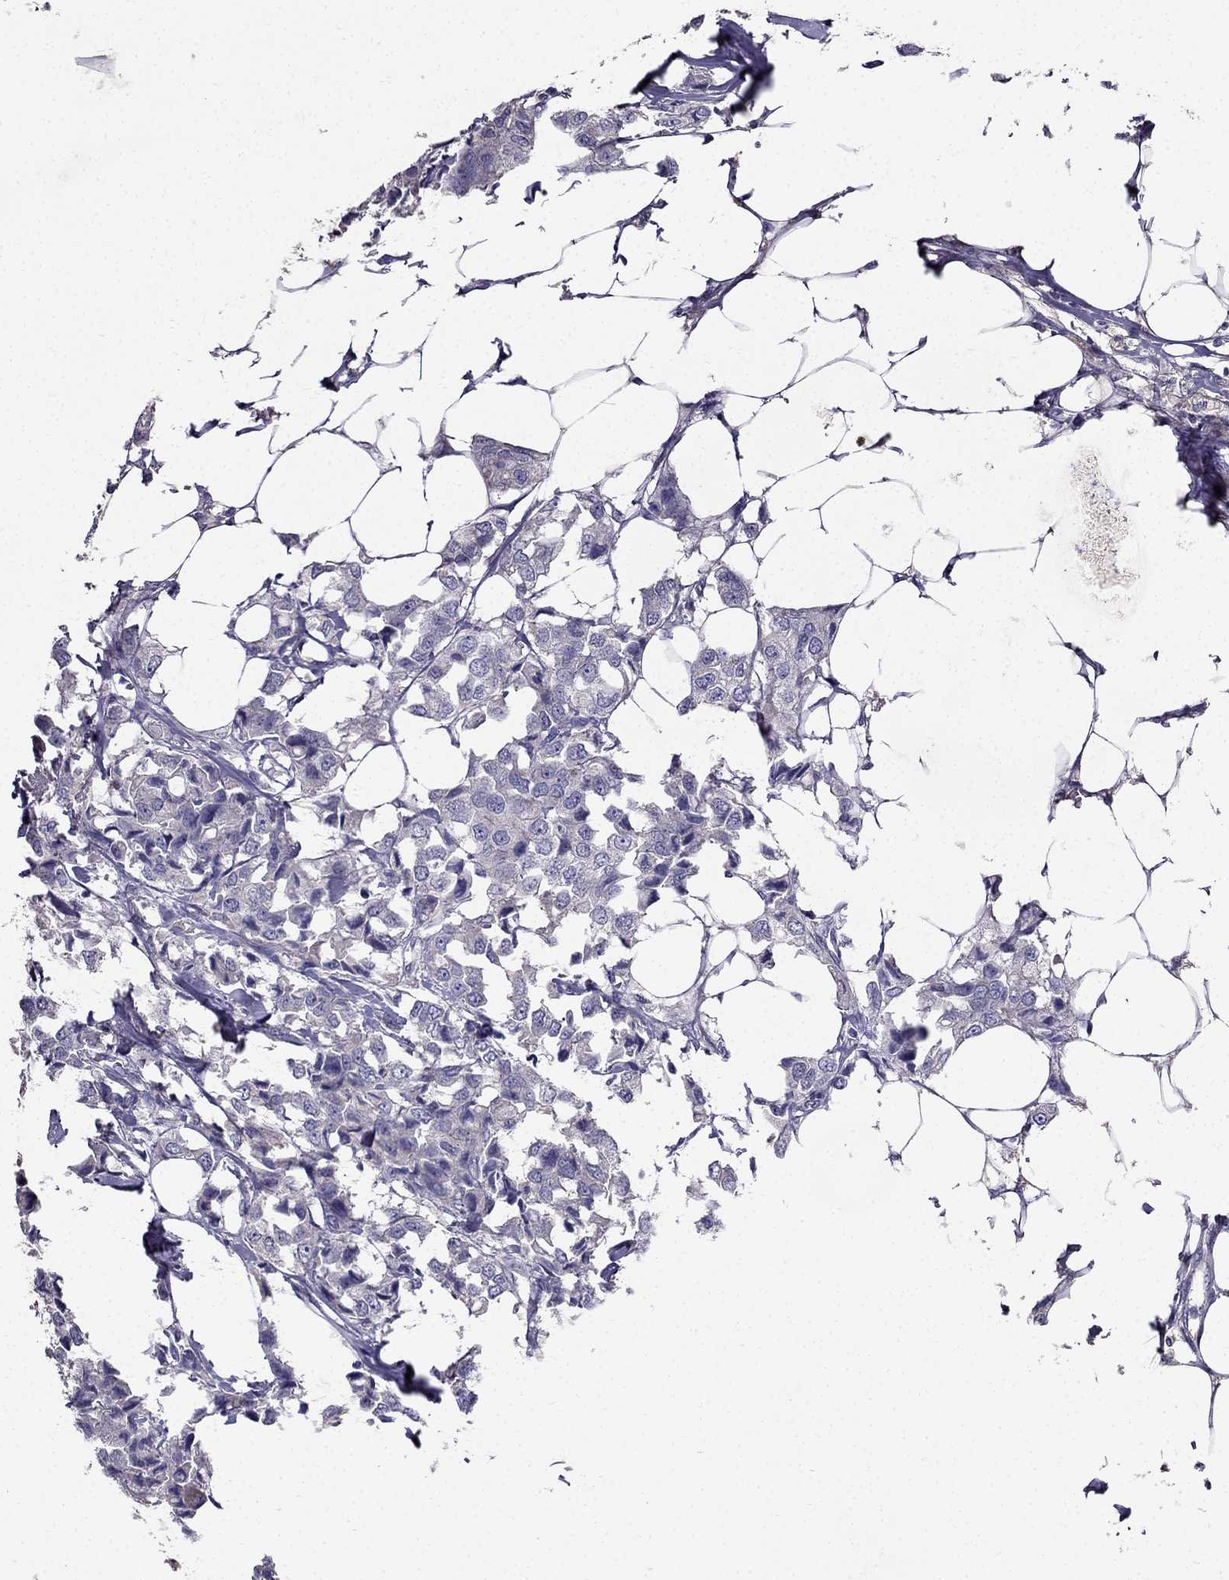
{"staining": {"intensity": "negative", "quantity": "none", "location": "none"}, "tissue": "breast cancer", "cell_type": "Tumor cells", "image_type": "cancer", "snomed": [{"axis": "morphology", "description": "Duct carcinoma"}, {"axis": "topography", "description": "Breast"}], "caption": "Tumor cells are negative for protein expression in human breast cancer.", "gene": "AS3MT", "patient": {"sex": "female", "age": 80}}